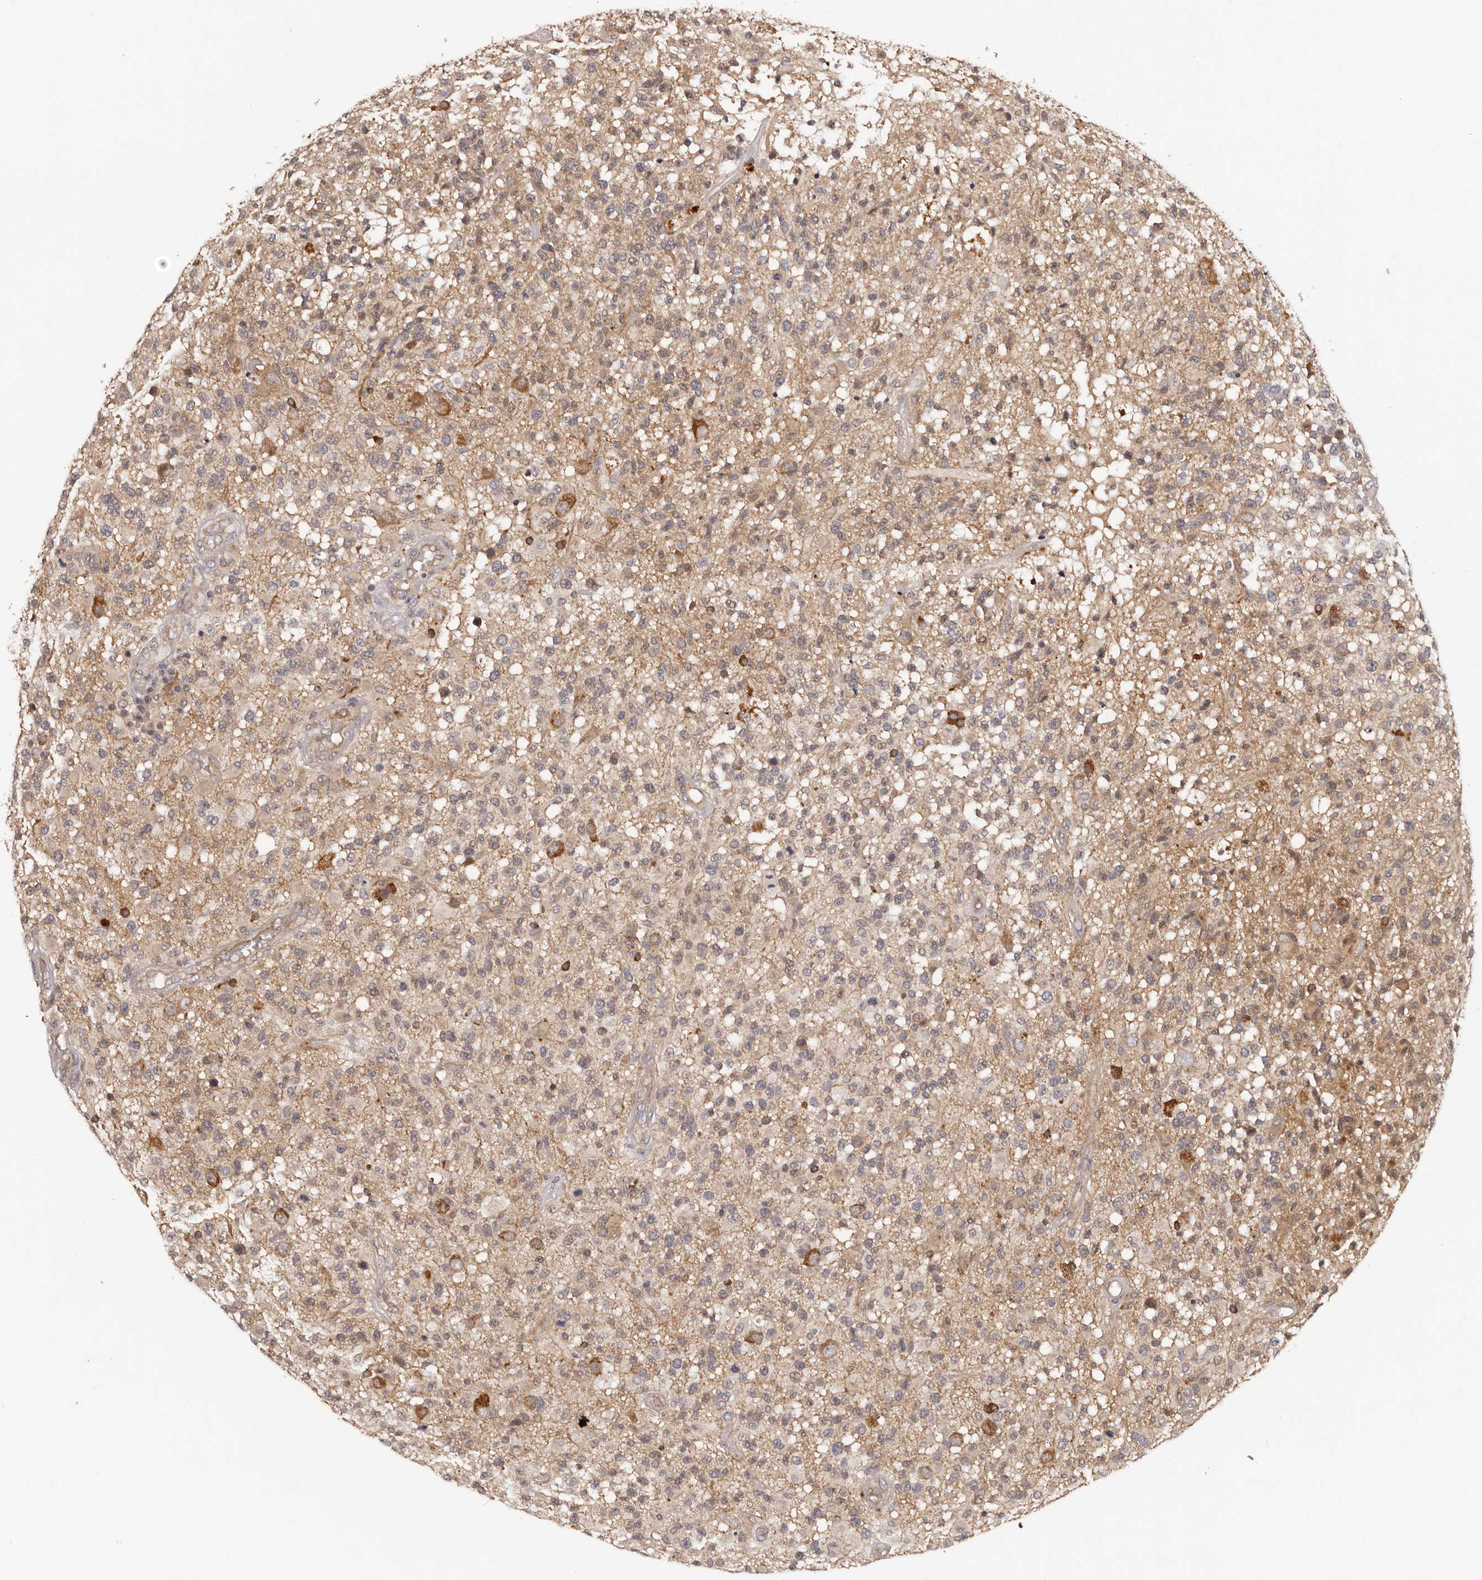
{"staining": {"intensity": "weak", "quantity": "25%-75%", "location": "cytoplasmic/membranous"}, "tissue": "glioma", "cell_type": "Tumor cells", "image_type": "cancer", "snomed": [{"axis": "morphology", "description": "Glioma, malignant, High grade"}, {"axis": "morphology", "description": "Glioblastoma, NOS"}, {"axis": "topography", "description": "Brain"}], "caption": "Glioblastoma stained with a protein marker exhibits weak staining in tumor cells.", "gene": "MDP1", "patient": {"sex": "male", "age": 60}}